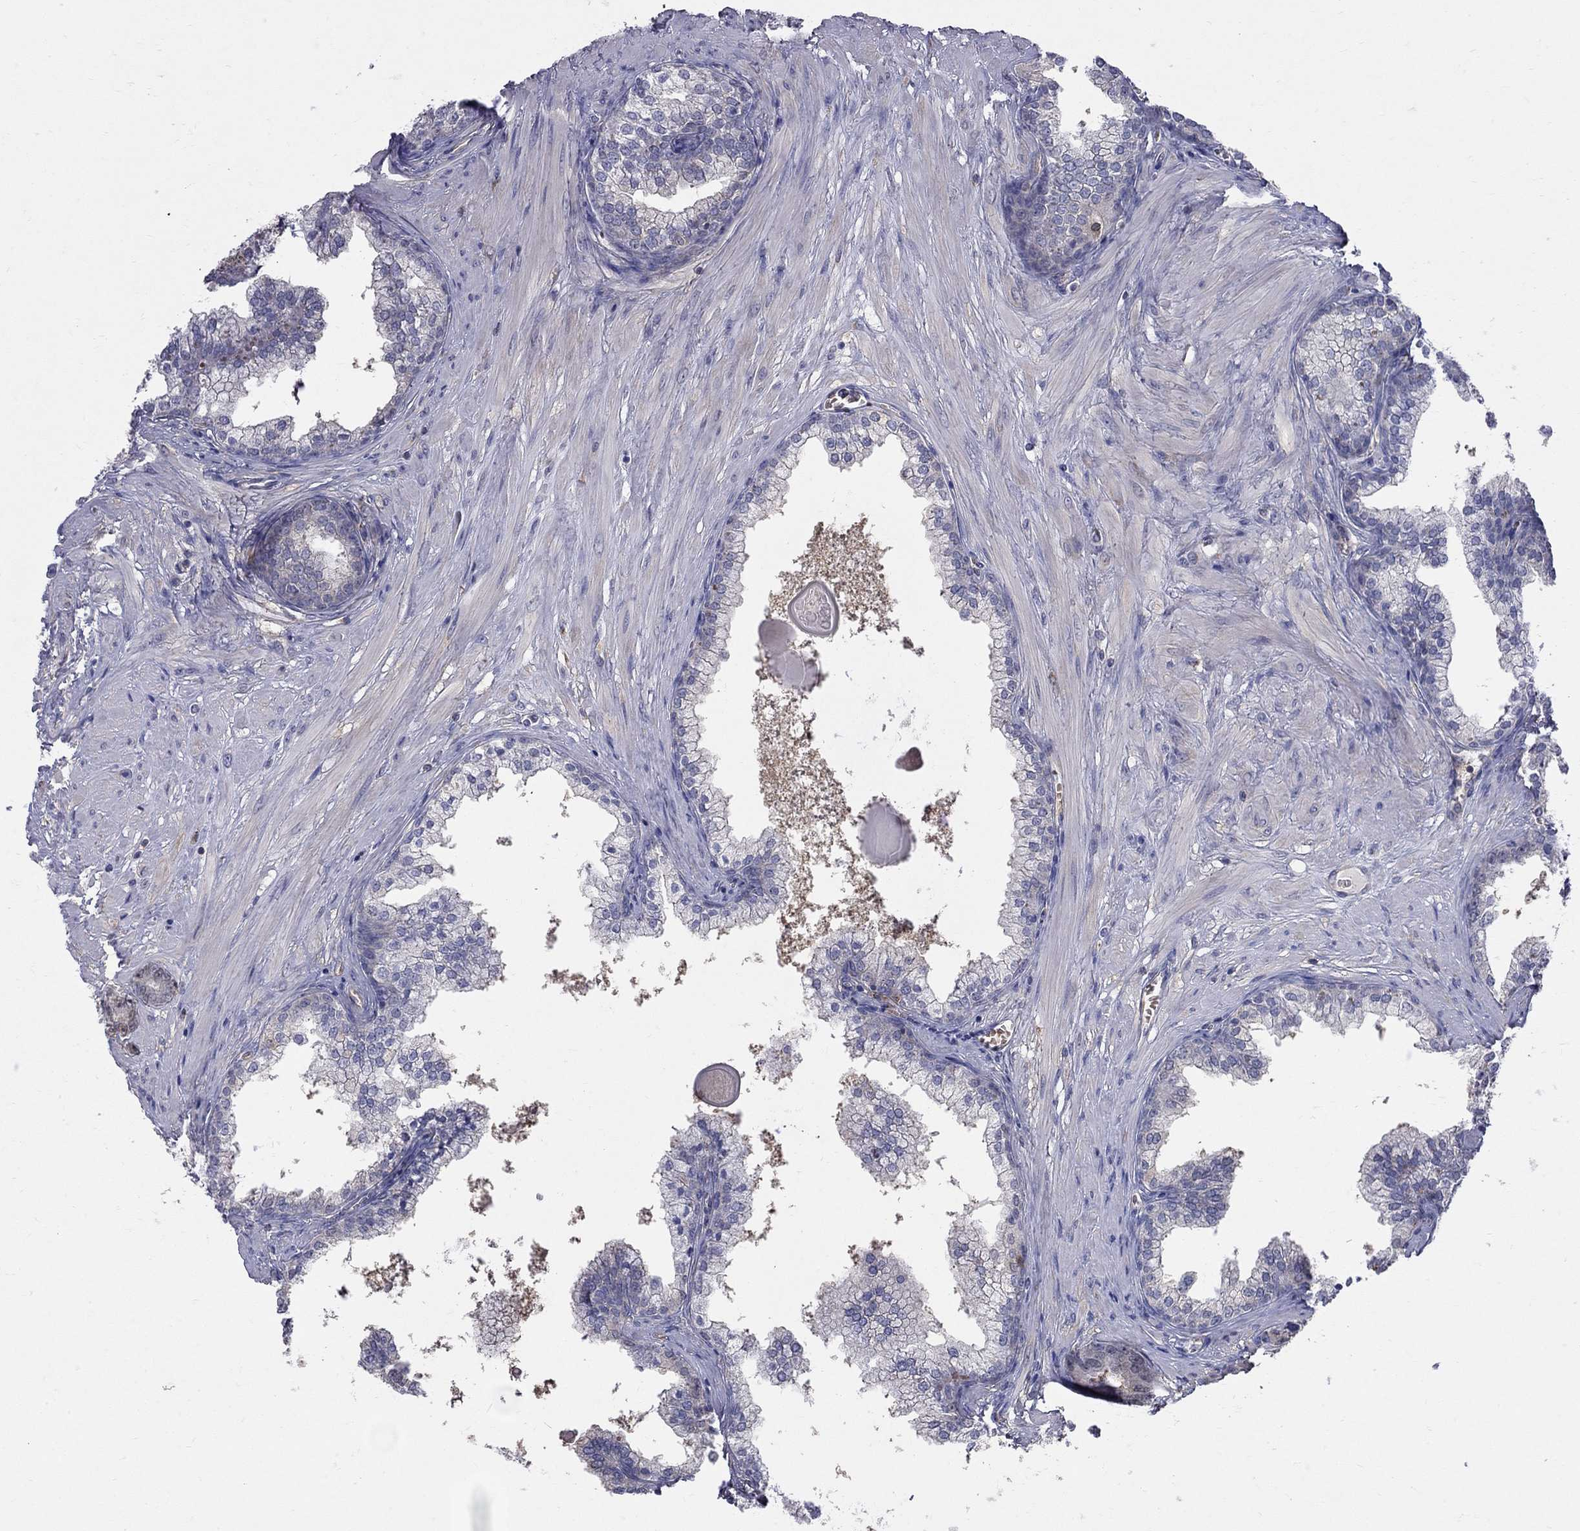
{"staining": {"intensity": "weak", "quantity": "<25%", "location": "cytoplasmic/membranous"}, "tissue": "prostate cancer", "cell_type": "Tumor cells", "image_type": "cancer", "snomed": [{"axis": "morphology", "description": "Adenocarcinoma, NOS"}, {"axis": "topography", "description": "Prostate"}], "caption": "This is an immunohistochemistry histopathology image of human adenocarcinoma (prostate). There is no expression in tumor cells.", "gene": "EIF4E3", "patient": {"sex": "male", "age": 67}}